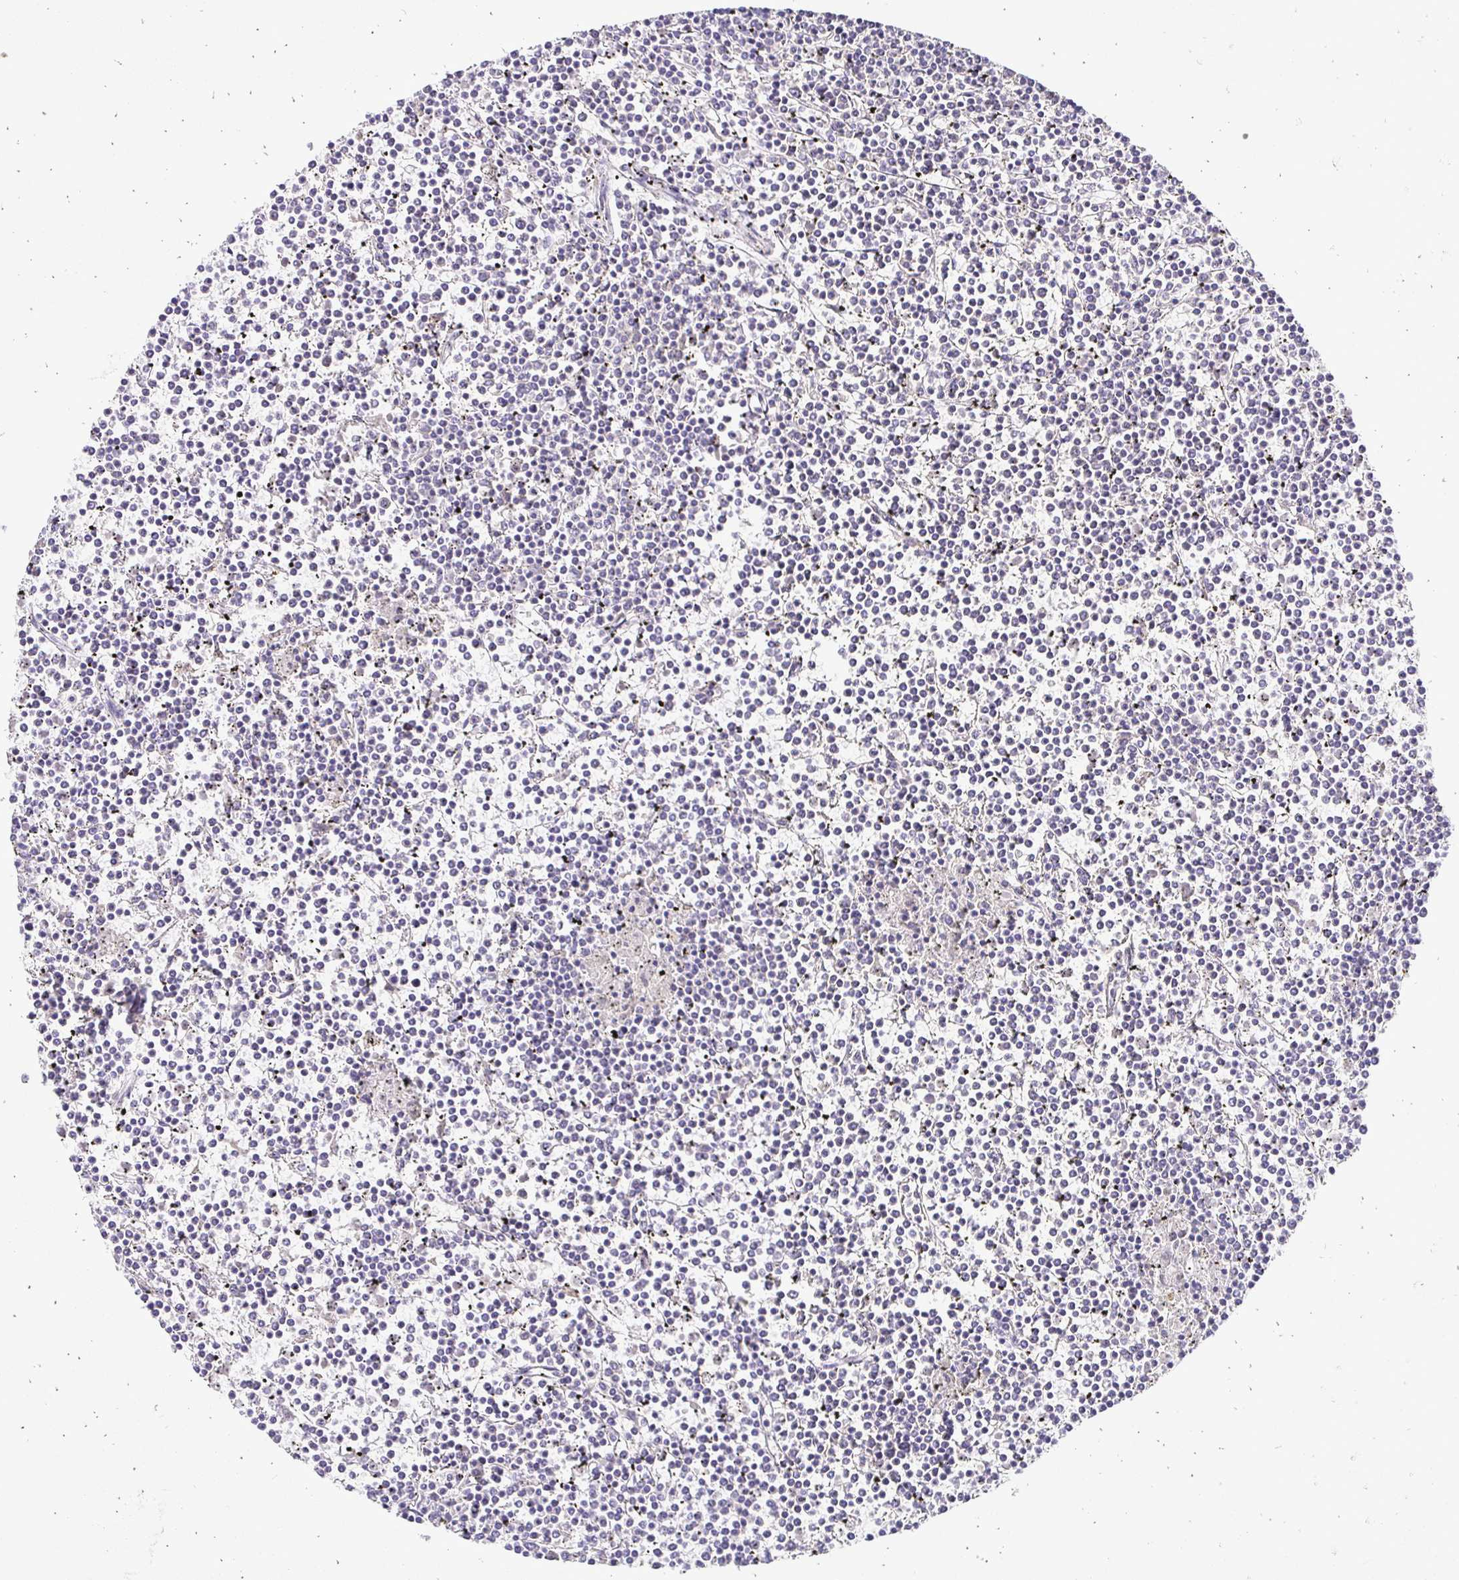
{"staining": {"intensity": "negative", "quantity": "none", "location": "none"}, "tissue": "lymphoma", "cell_type": "Tumor cells", "image_type": "cancer", "snomed": [{"axis": "morphology", "description": "Malignant lymphoma, non-Hodgkin's type, Low grade"}, {"axis": "topography", "description": "Spleen"}], "caption": "Tumor cells show no significant expression in lymphoma.", "gene": "RHEBL1", "patient": {"sex": "female", "age": 19}}